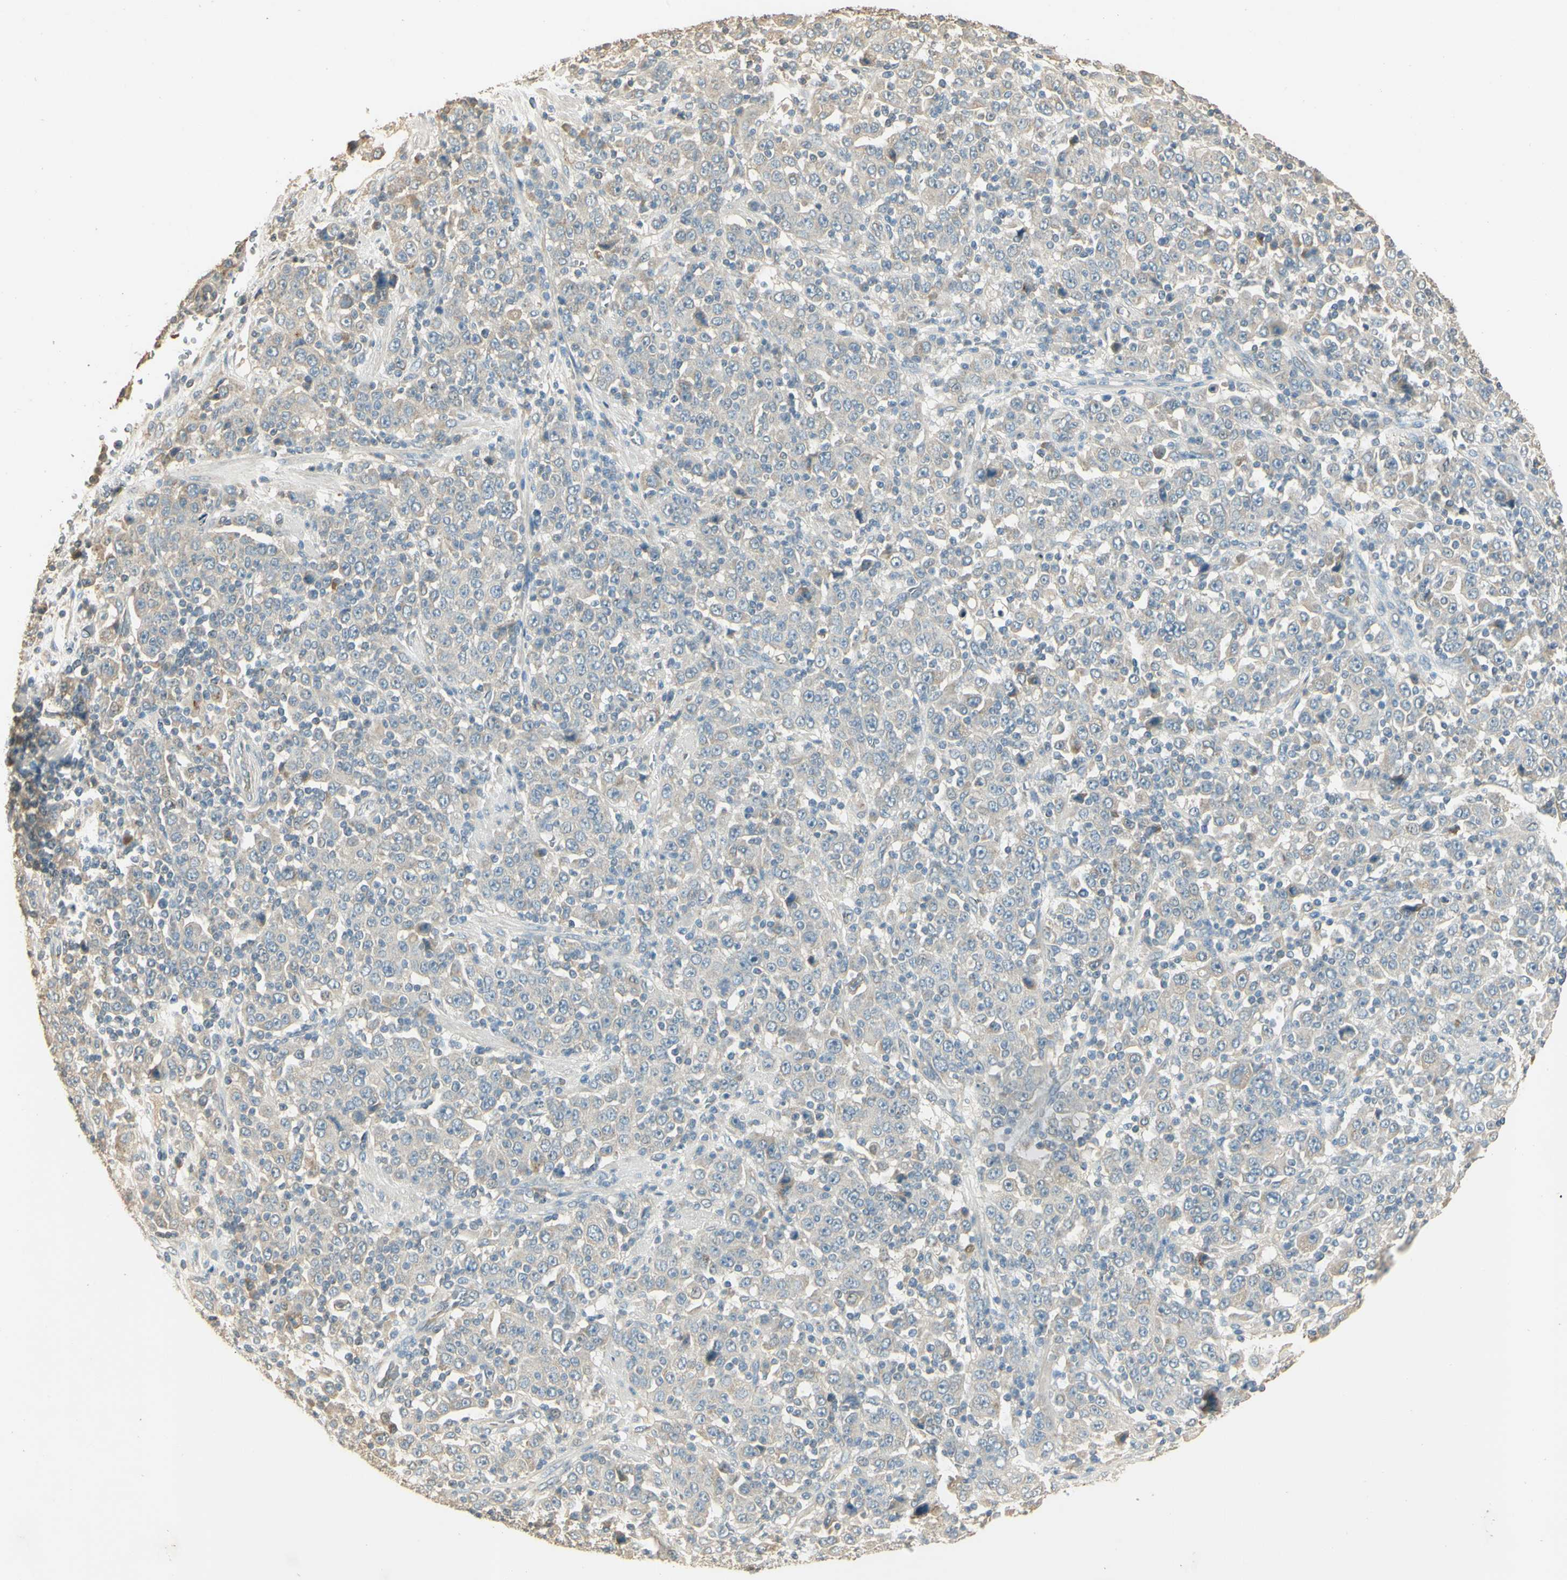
{"staining": {"intensity": "weak", "quantity": "25%-75%", "location": "cytoplasmic/membranous"}, "tissue": "stomach cancer", "cell_type": "Tumor cells", "image_type": "cancer", "snomed": [{"axis": "morphology", "description": "Normal tissue, NOS"}, {"axis": "morphology", "description": "Adenocarcinoma, NOS"}, {"axis": "topography", "description": "Stomach, upper"}, {"axis": "topography", "description": "Stomach"}], "caption": "Immunohistochemical staining of adenocarcinoma (stomach) reveals low levels of weak cytoplasmic/membranous staining in approximately 25%-75% of tumor cells.", "gene": "UXS1", "patient": {"sex": "male", "age": 59}}